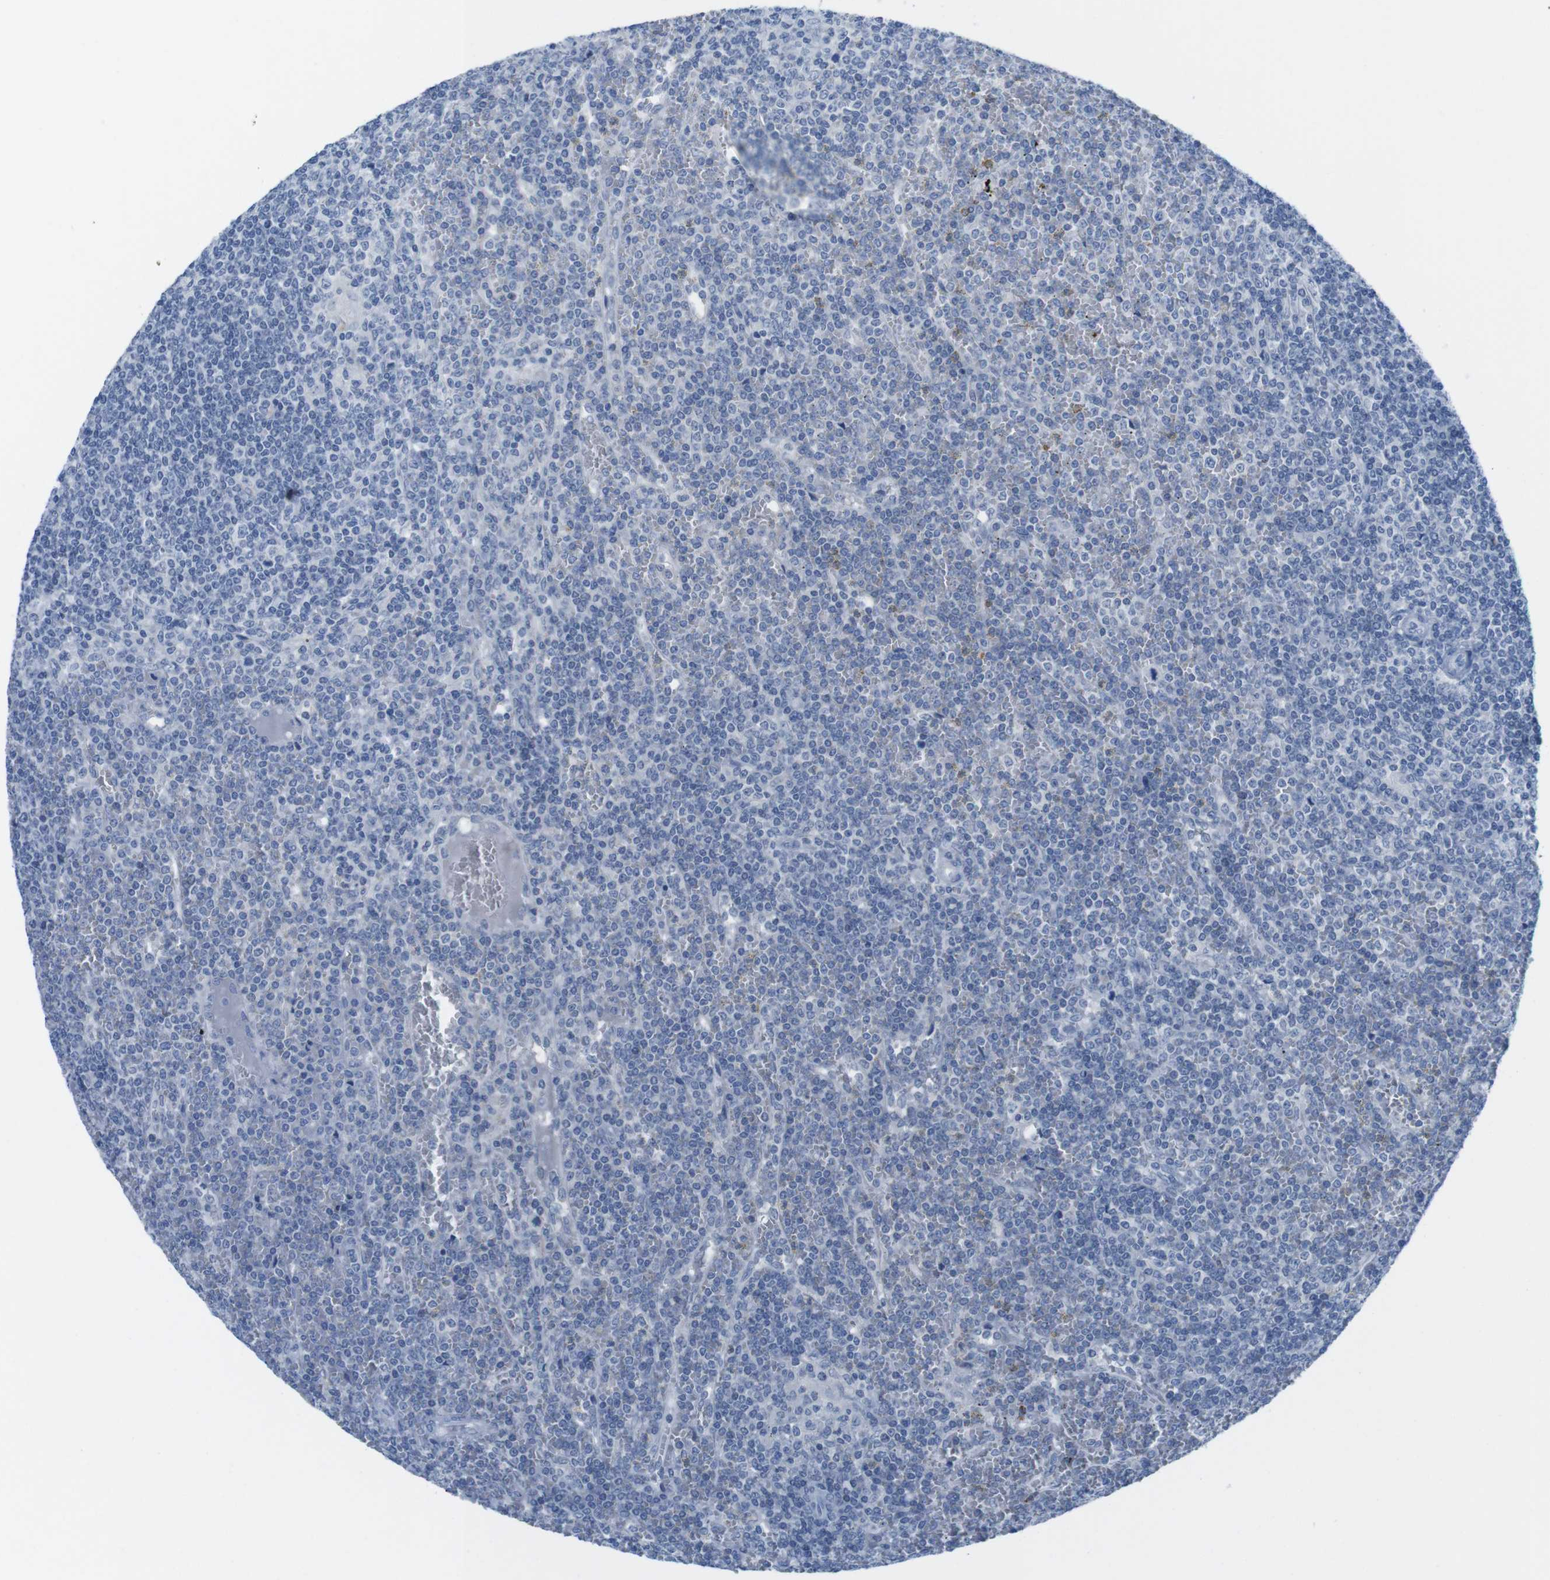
{"staining": {"intensity": "negative", "quantity": "none", "location": "none"}, "tissue": "lymphoma", "cell_type": "Tumor cells", "image_type": "cancer", "snomed": [{"axis": "morphology", "description": "Malignant lymphoma, non-Hodgkin's type, Low grade"}, {"axis": "topography", "description": "Spleen"}], "caption": "Immunohistochemistry photomicrograph of neoplastic tissue: human malignant lymphoma, non-Hodgkin's type (low-grade) stained with DAB shows no significant protein expression in tumor cells.", "gene": "OPN1SW", "patient": {"sex": "female", "age": 19}}